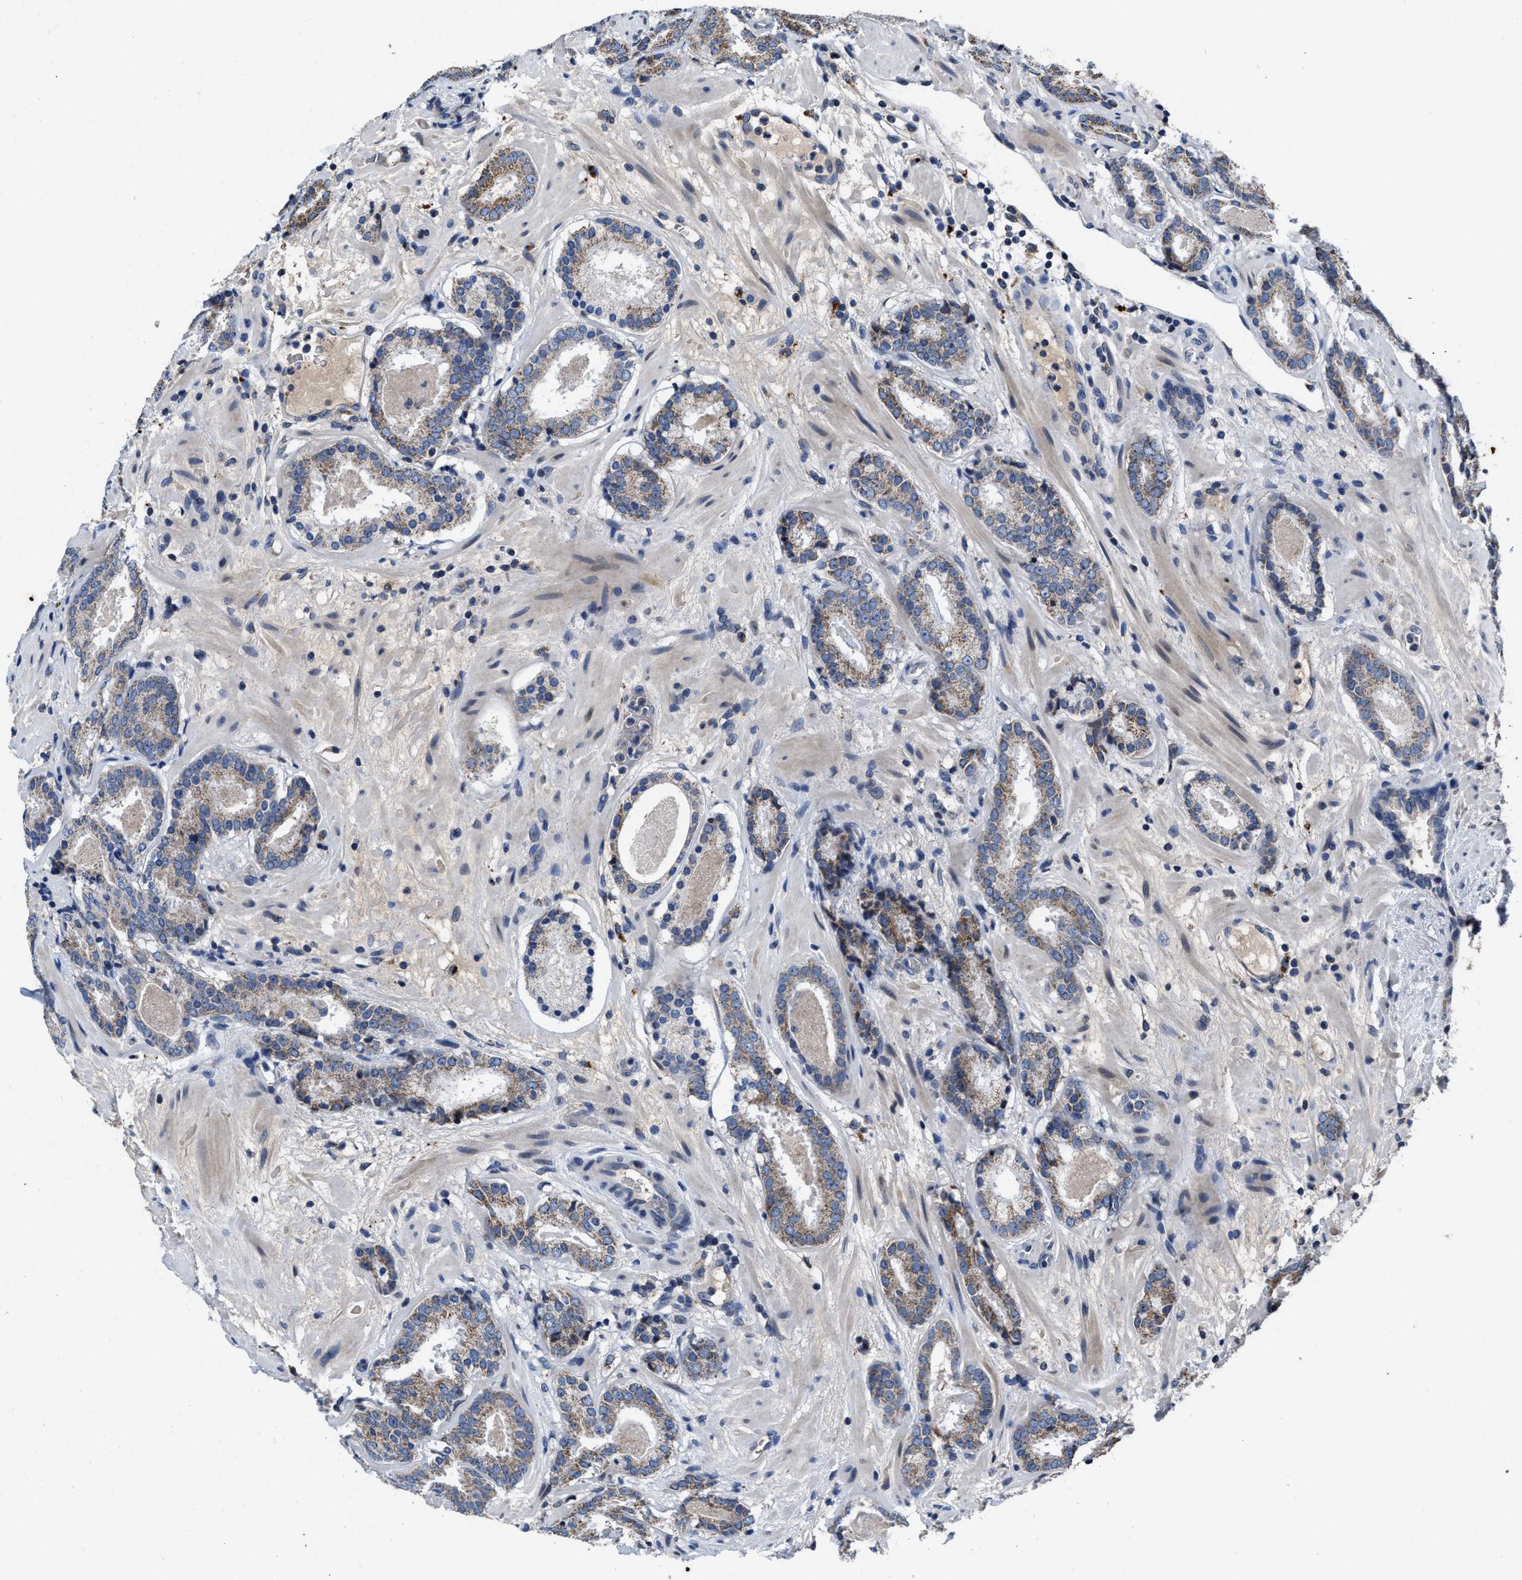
{"staining": {"intensity": "moderate", "quantity": ">75%", "location": "cytoplasmic/membranous"}, "tissue": "prostate cancer", "cell_type": "Tumor cells", "image_type": "cancer", "snomed": [{"axis": "morphology", "description": "Adenocarcinoma, Low grade"}, {"axis": "topography", "description": "Prostate"}], "caption": "The histopathology image demonstrates a brown stain indicating the presence of a protein in the cytoplasmic/membranous of tumor cells in low-grade adenocarcinoma (prostate).", "gene": "CACNA1D", "patient": {"sex": "male", "age": 69}}